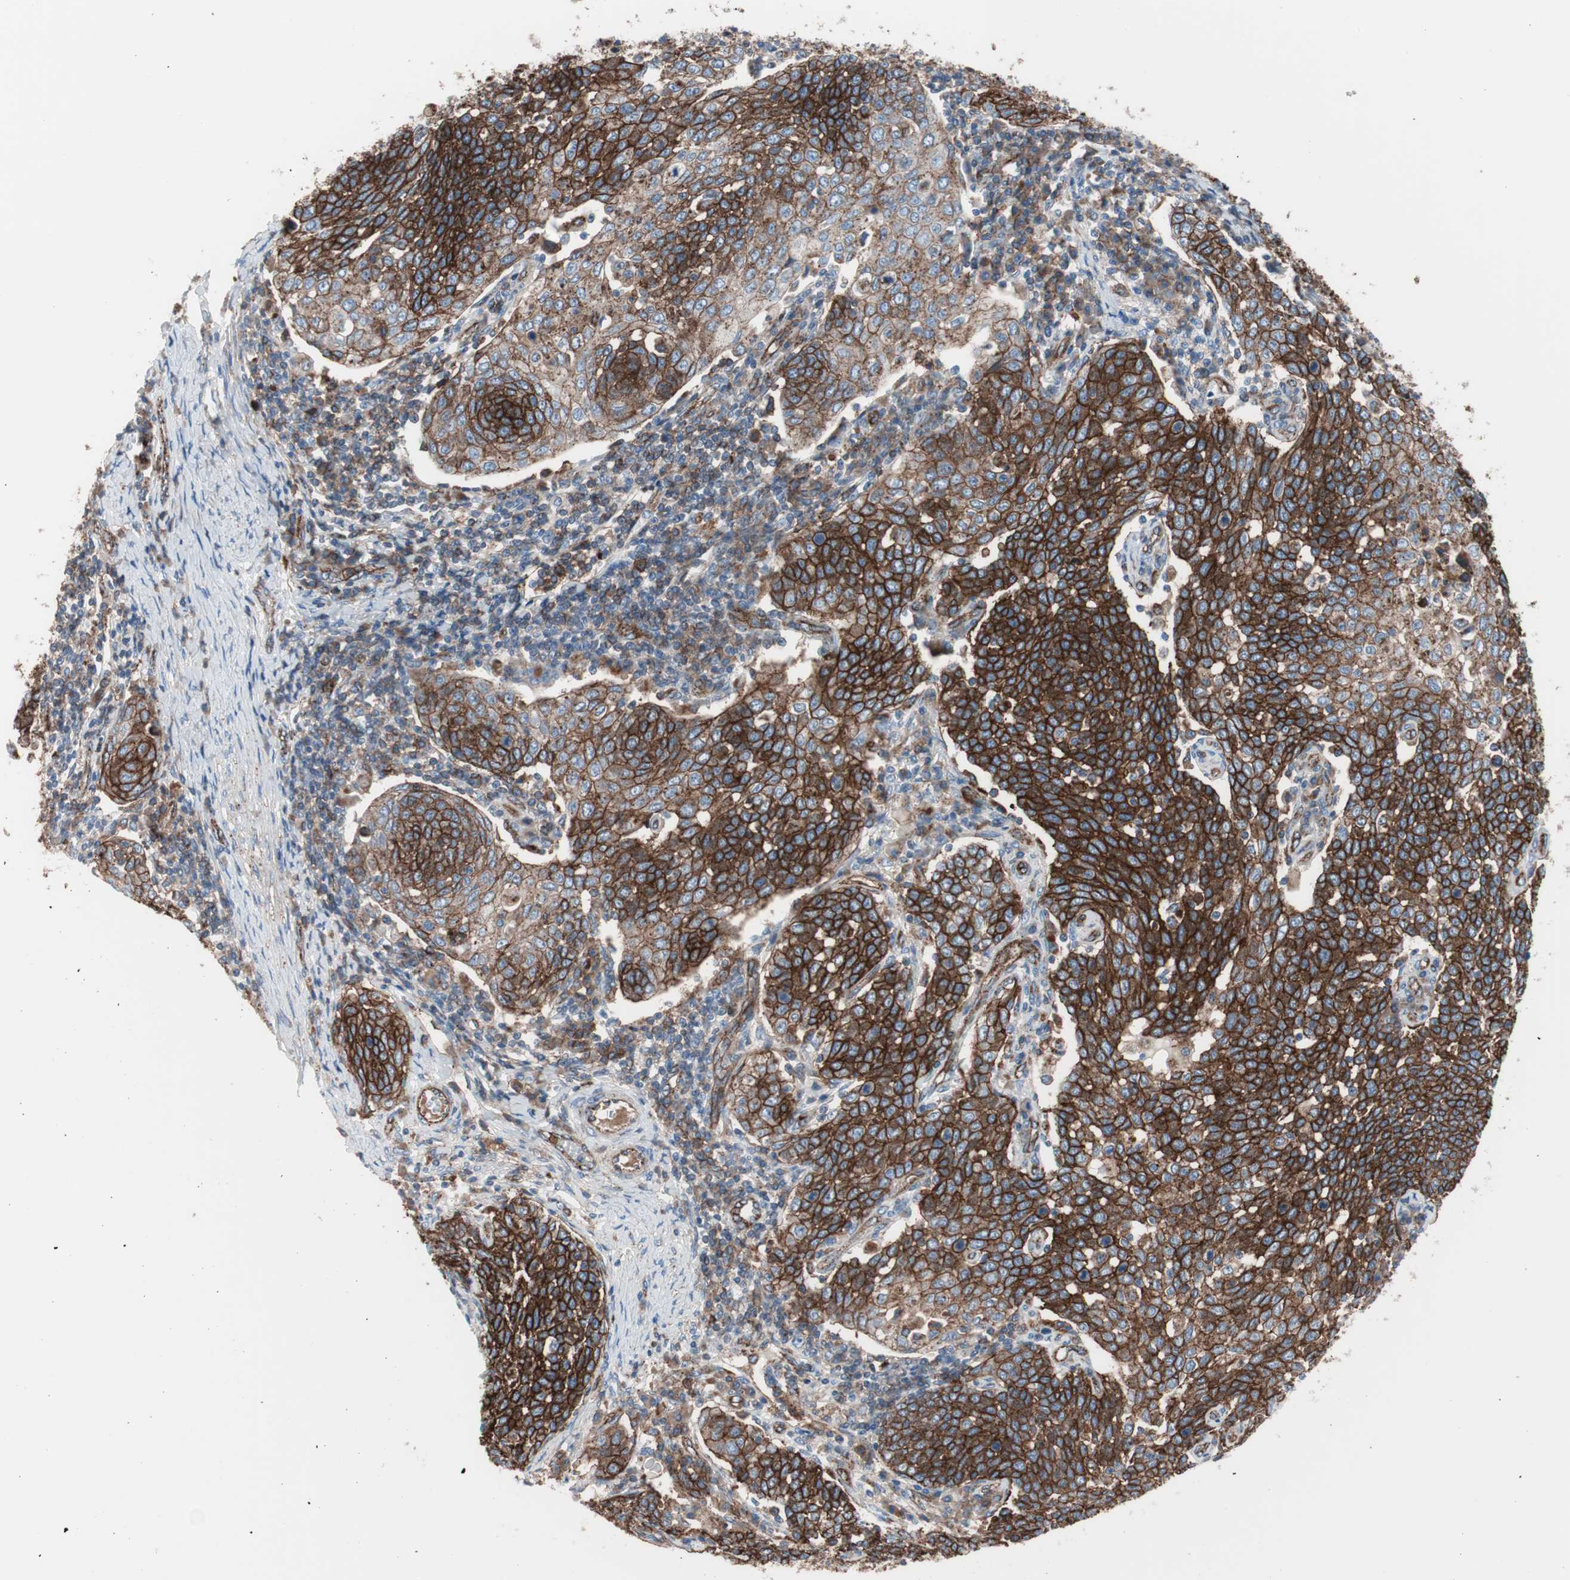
{"staining": {"intensity": "strong", "quantity": ">75%", "location": "cytoplasmic/membranous"}, "tissue": "cervical cancer", "cell_type": "Tumor cells", "image_type": "cancer", "snomed": [{"axis": "morphology", "description": "Squamous cell carcinoma, NOS"}, {"axis": "topography", "description": "Cervix"}], "caption": "IHC histopathology image of neoplastic tissue: human cervical cancer stained using immunohistochemistry demonstrates high levels of strong protein expression localized specifically in the cytoplasmic/membranous of tumor cells, appearing as a cytoplasmic/membranous brown color.", "gene": "FLOT2", "patient": {"sex": "female", "age": 34}}